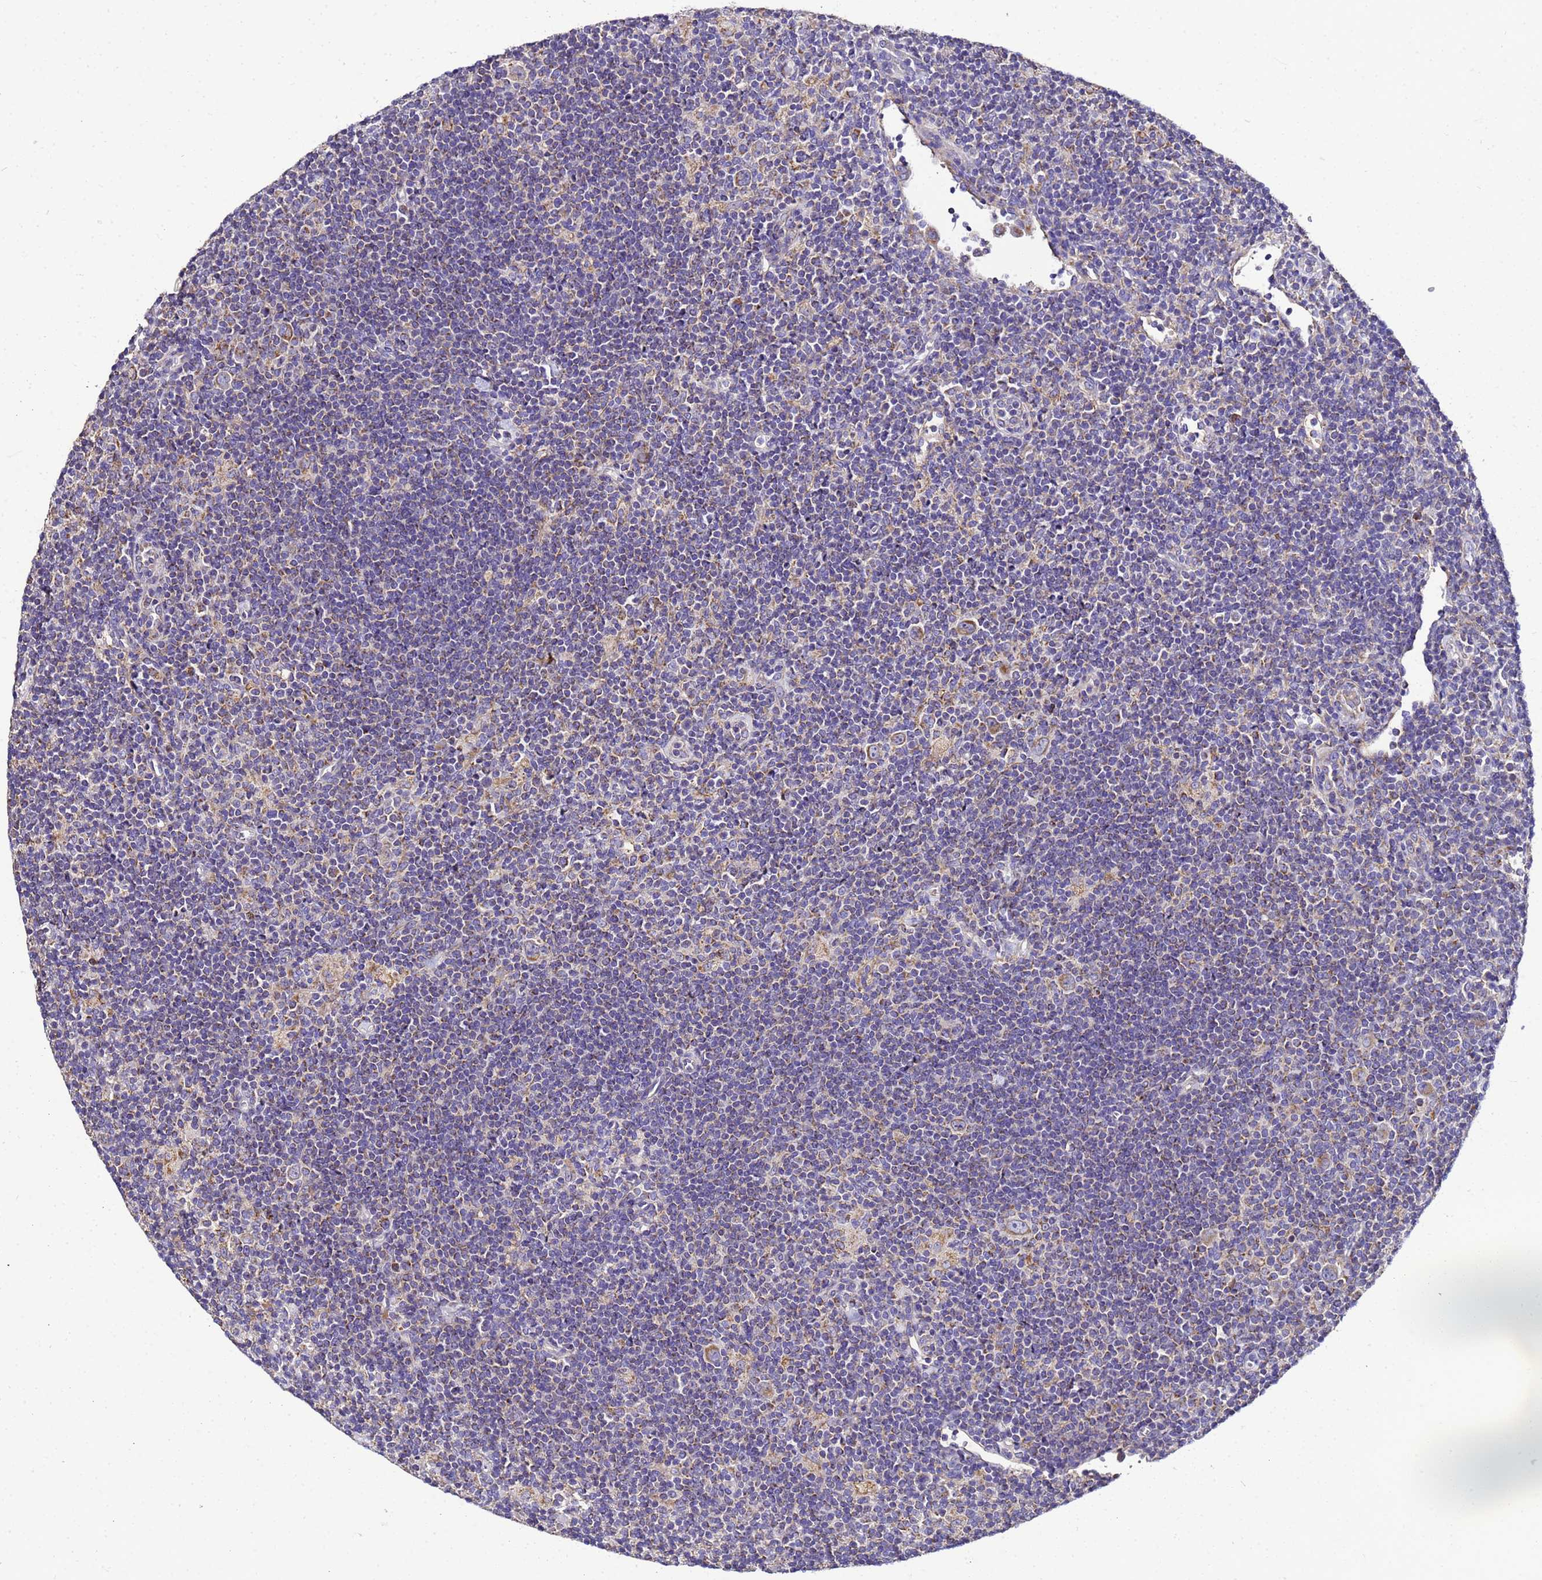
{"staining": {"intensity": "moderate", "quantity": "25%-75%", "location": "cytoplasmic/membranous"}, "tissue": "lymphoma", "cell_type": "Tumor cells", "image_type": "cancer", "snomed": [{"axis": "morphology", "description": "Hodgkin's disease, NOS"}, {"axis": "topography", "description": "Lymph node"}], "caption": "Immunohistochemical staining of human lymphoma shows medium levels of moderate cytoplasmic/membranous protein expression in about 25%-75% of tumor cells. The protein of interest is shown in brown color, while the nuclei are stained blue.", "gene": "HIGD2A", "patient": {"sex": "female", "age": 57}}